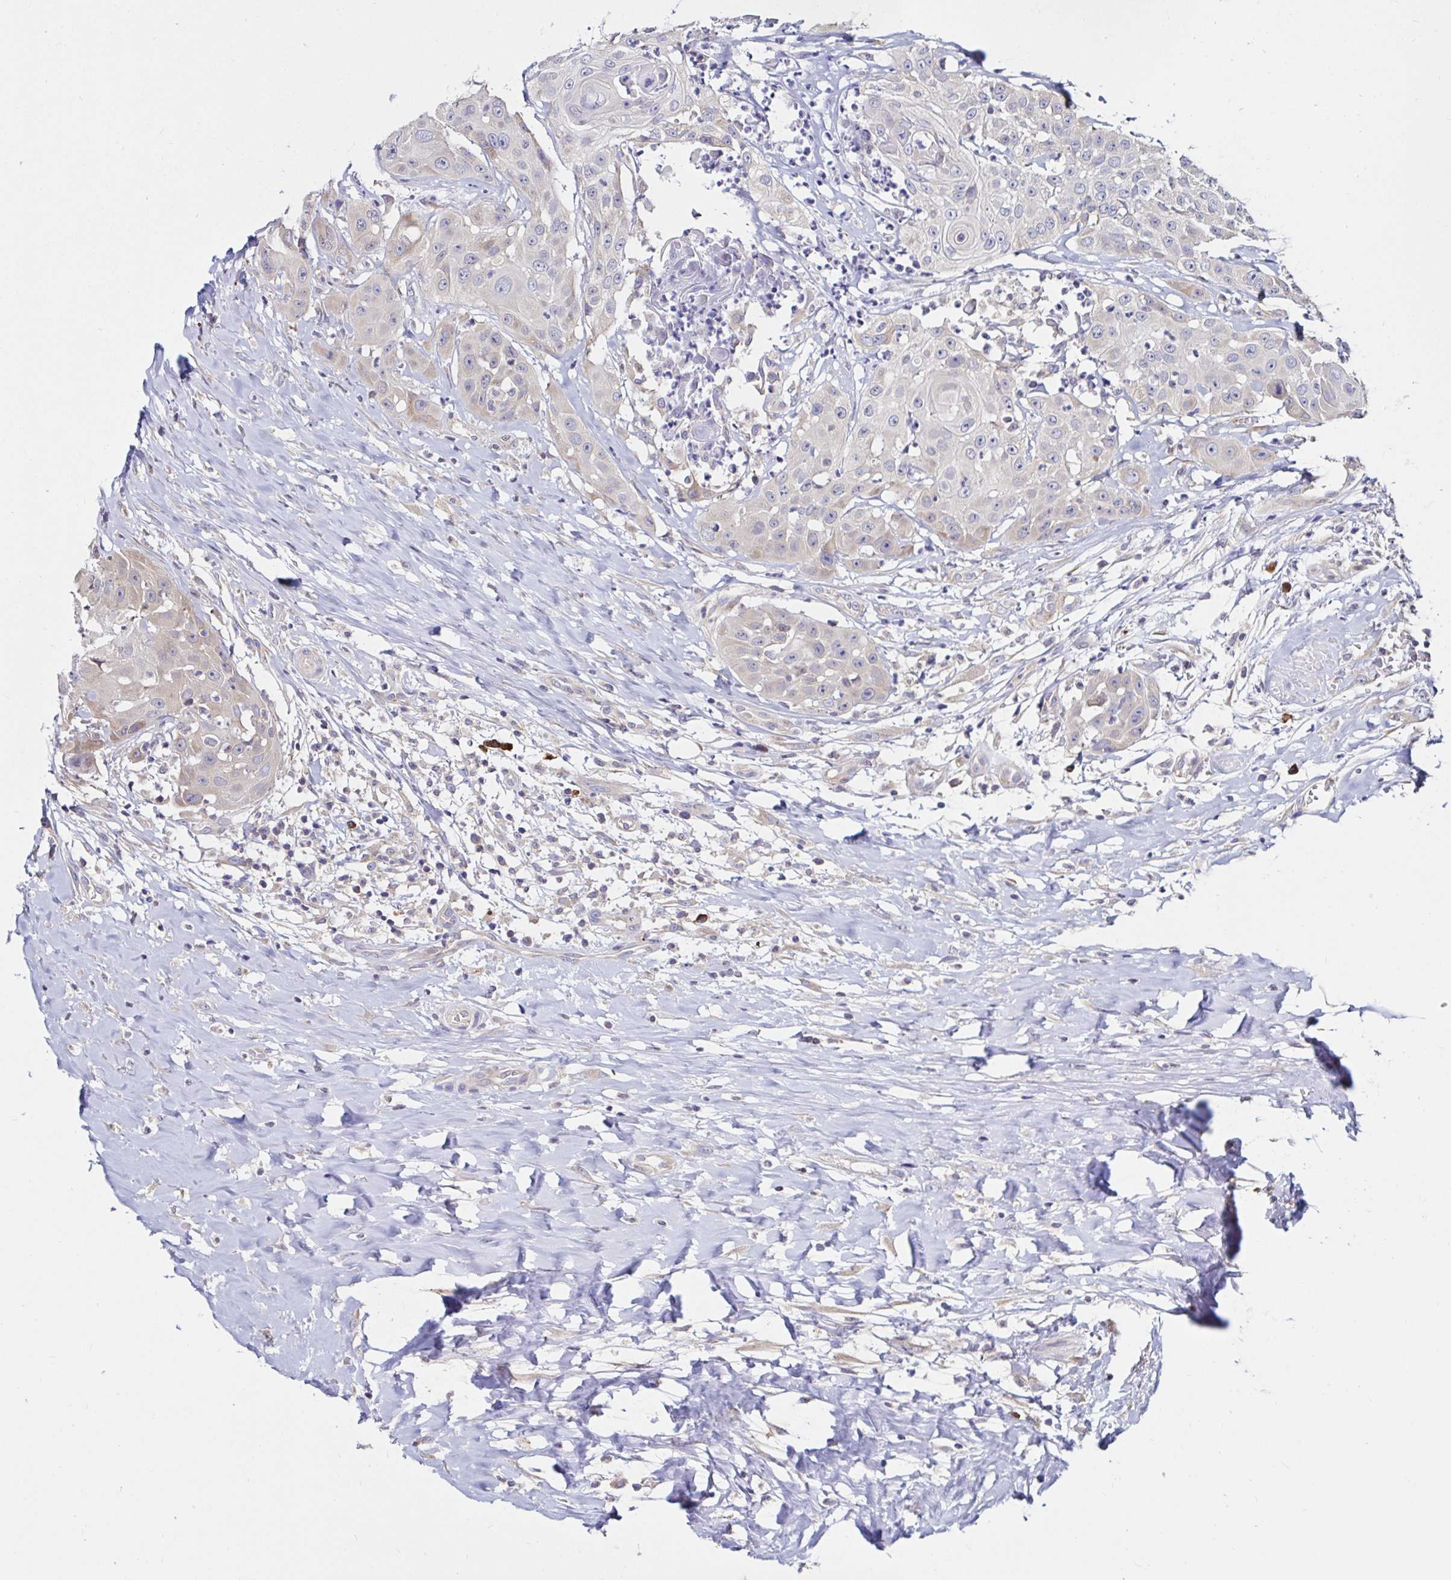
{"staining": {"intensity": "weak", "quantity": "25%-75%", "location": "cytoplasmic/membranous"}, "tissue": "head and neck cancer", "cell_type": "Tumor cells", "image_type": "cancer", "snomed": [{"axis": "morphology", "description": "Squamous cell carcinoma, NOS"}, {"axis": "topography", "description": "Head-Neck"}], "caption": "There is low levels of weak cytoplasmic/membranous staining in tumor cells of squamous cell carcinoma (head and neck), as demonstrated by immunohistochemical staining (brown color).", "gene": "VSIG2", "patient": {"sex": "male", "age": 83}}